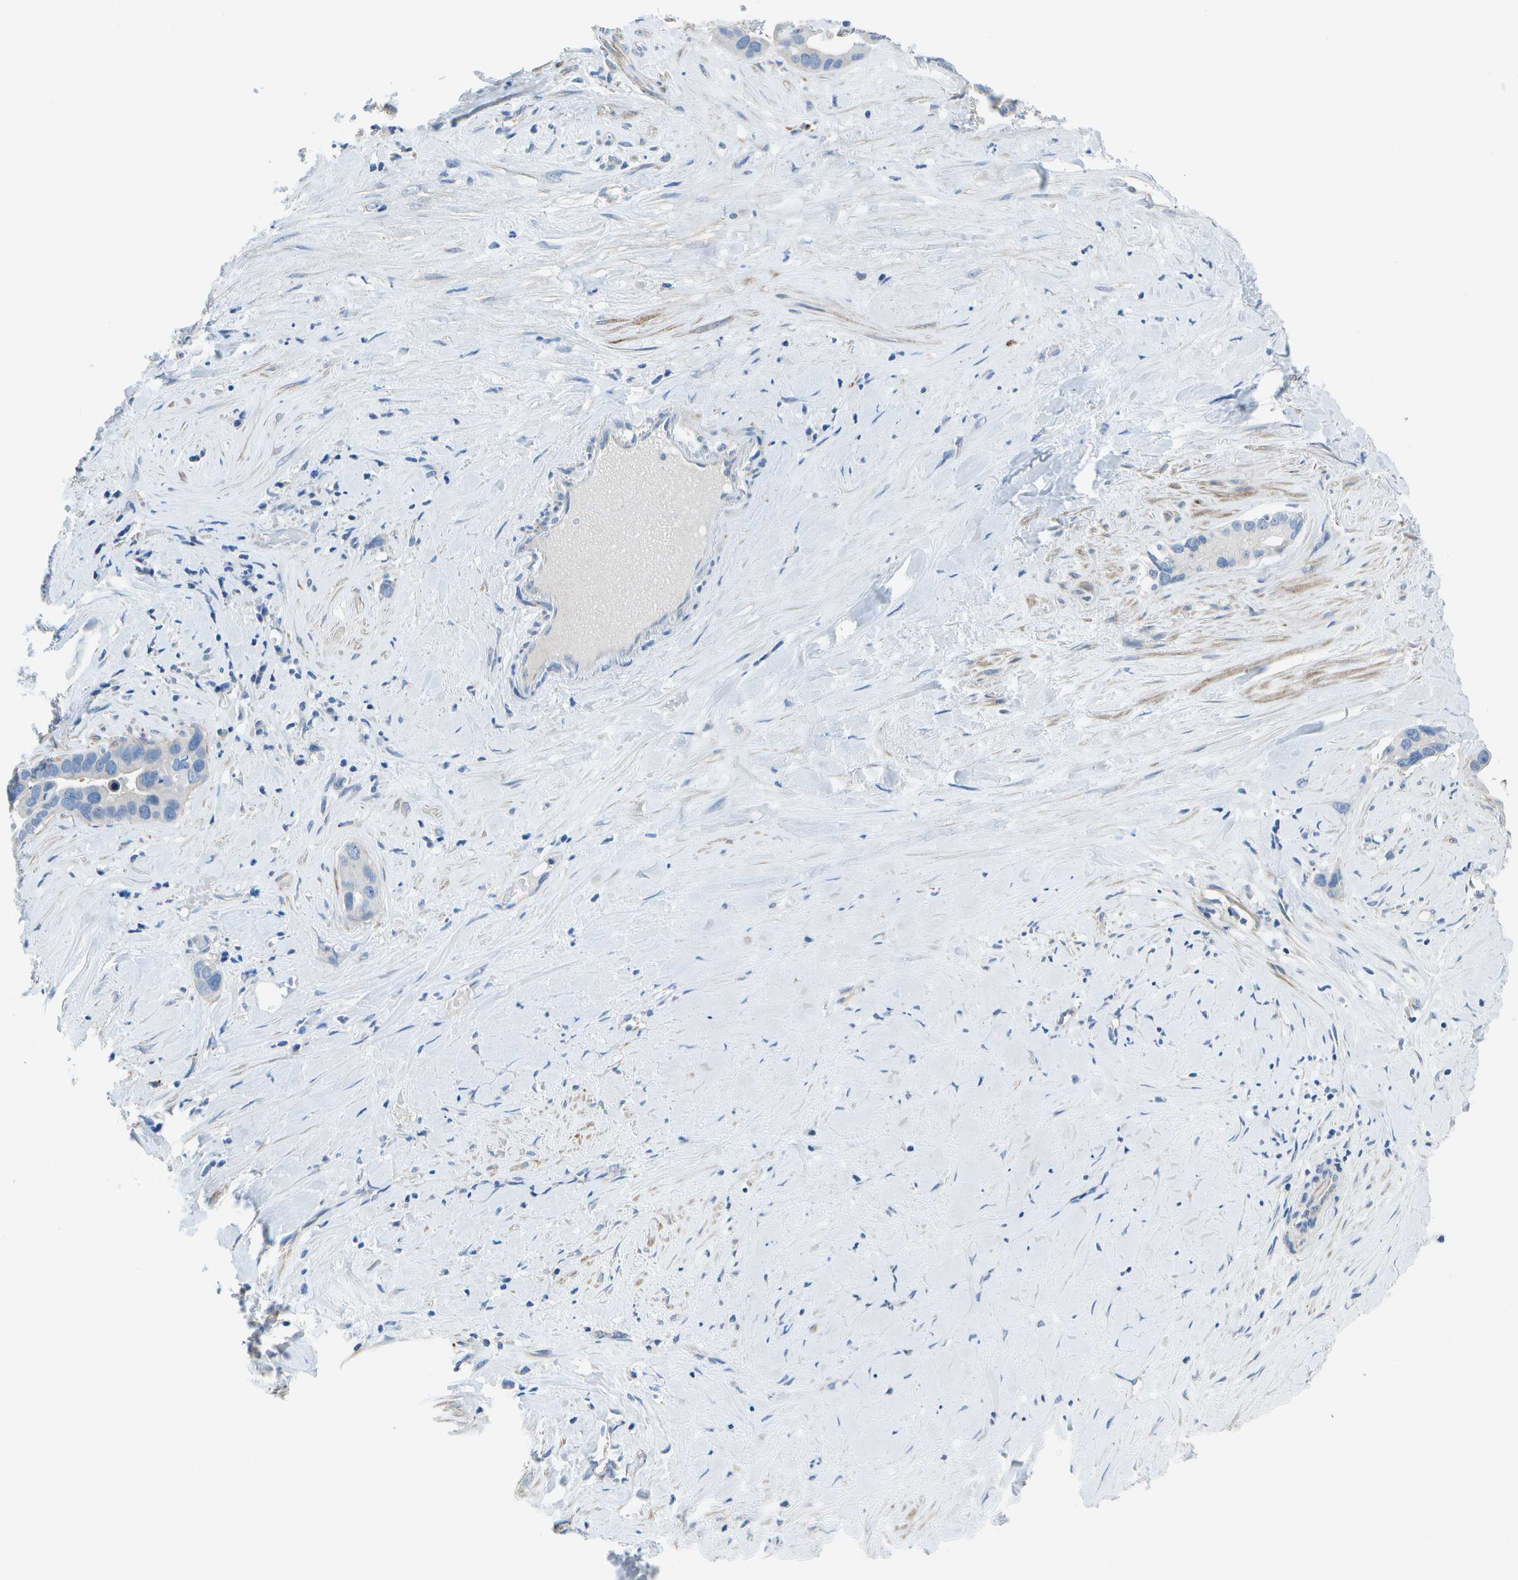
{"staining": {"intensity": "negative", "quantity": "none", "location": "none"}, "tissue": "liver cancer", "cell_type": "Tumor cells", "image_type": "cancer", "snomed": [{"axis": "morphology", "description": "Cholangiocarcinoma"}, {"axis": "topography", "description": "Liver"}], "caption": "The image exhibits no staining of tumor cells in liver cancer.", "gene": "DCT", "patient": {"sex": "female", "age": 65}}